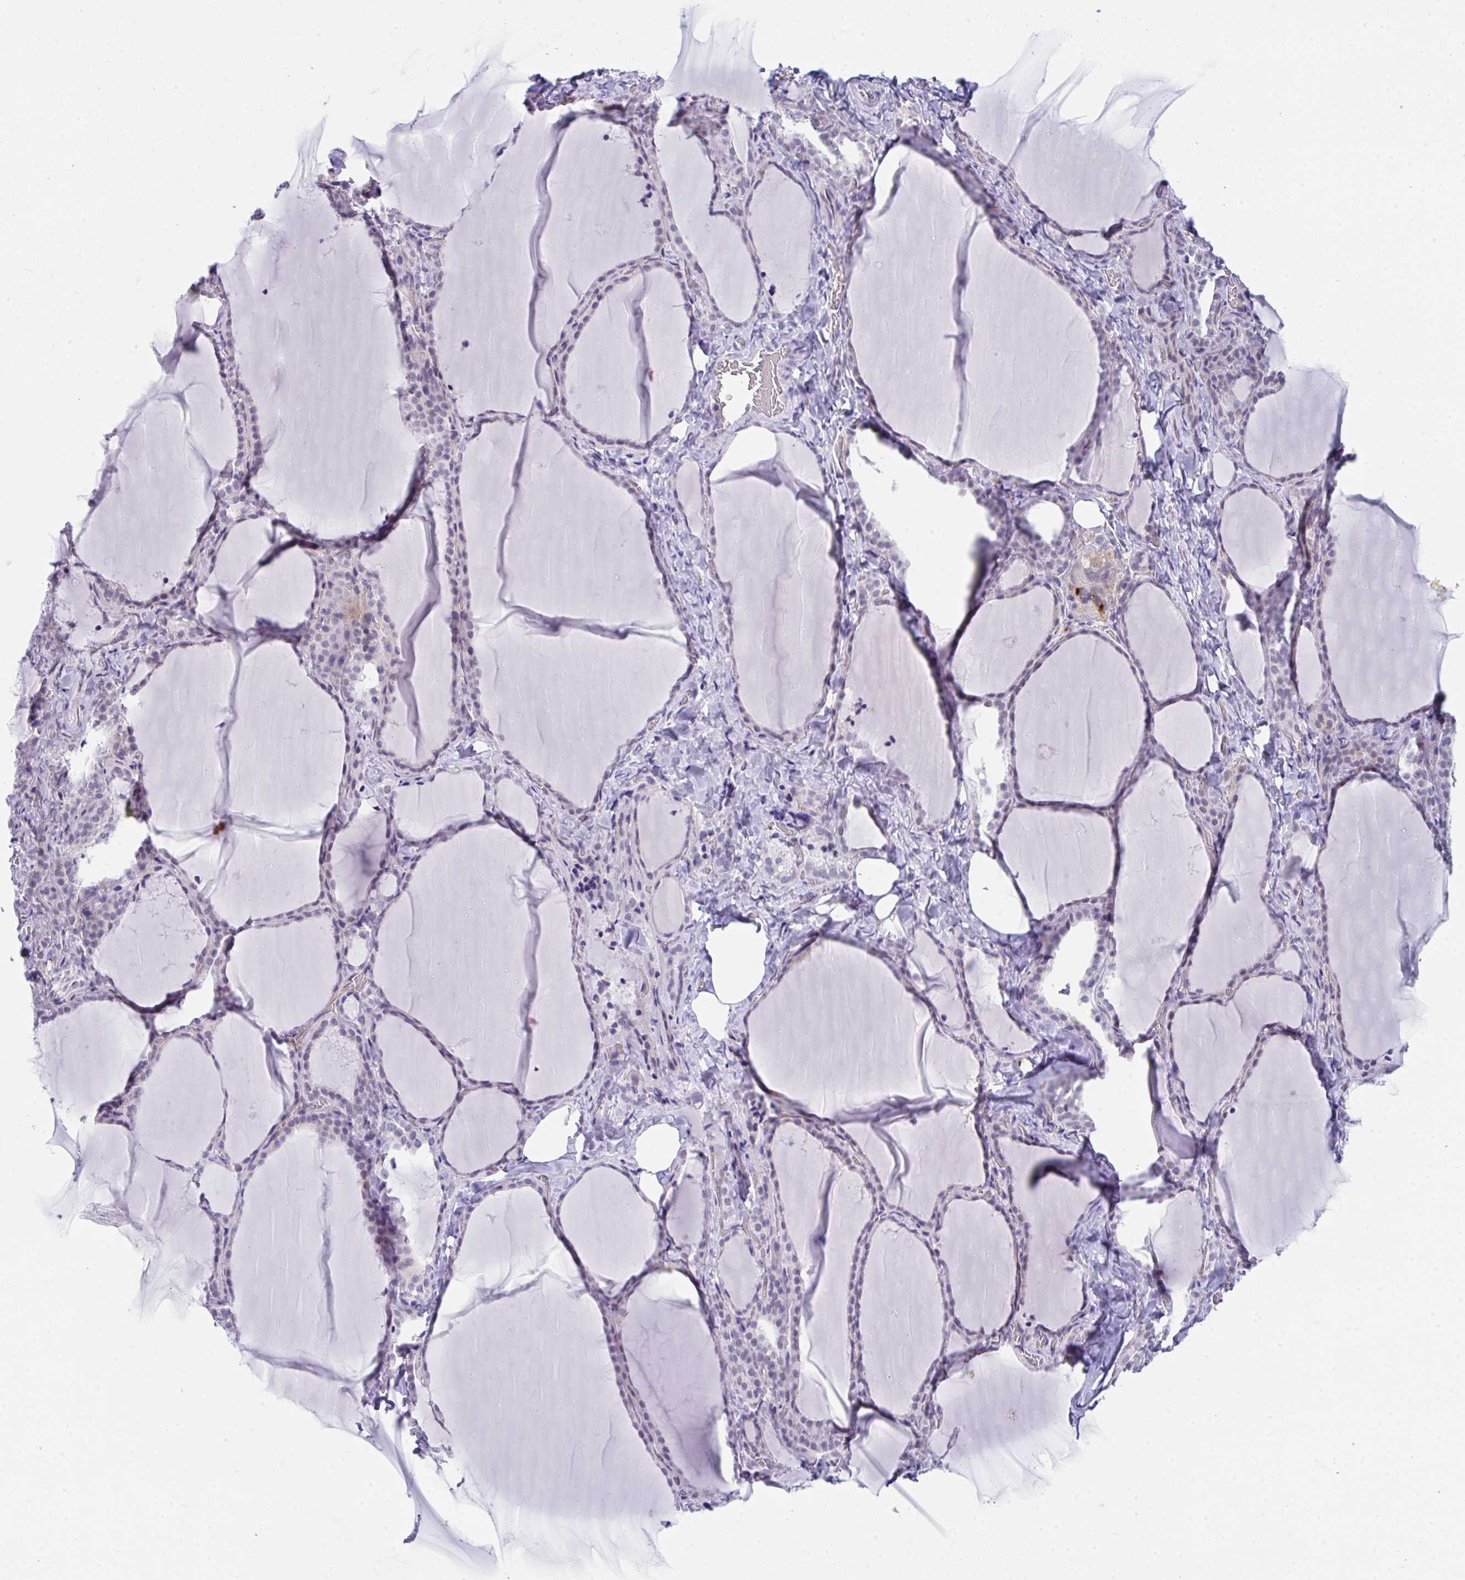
{"staining": {"intensity": "negative", "quantity": "none", "location": "none"}, "tissue": "thyroid gland", "cell_type": "Glandular cells", "image_type": "normal", "snomed": [{"axis": "morphology", "description": "Normal tissue, NOS"}, {"axis": "topography", "description": "Thyroid gland"}], "caption": "IHC photomicrograph of normal human thyroid gland stained for a protein (brown), which demonstrates no positivity in glandular cells.", "gene": "CDK13", "patient": {"sex": "female", "age": 22}}